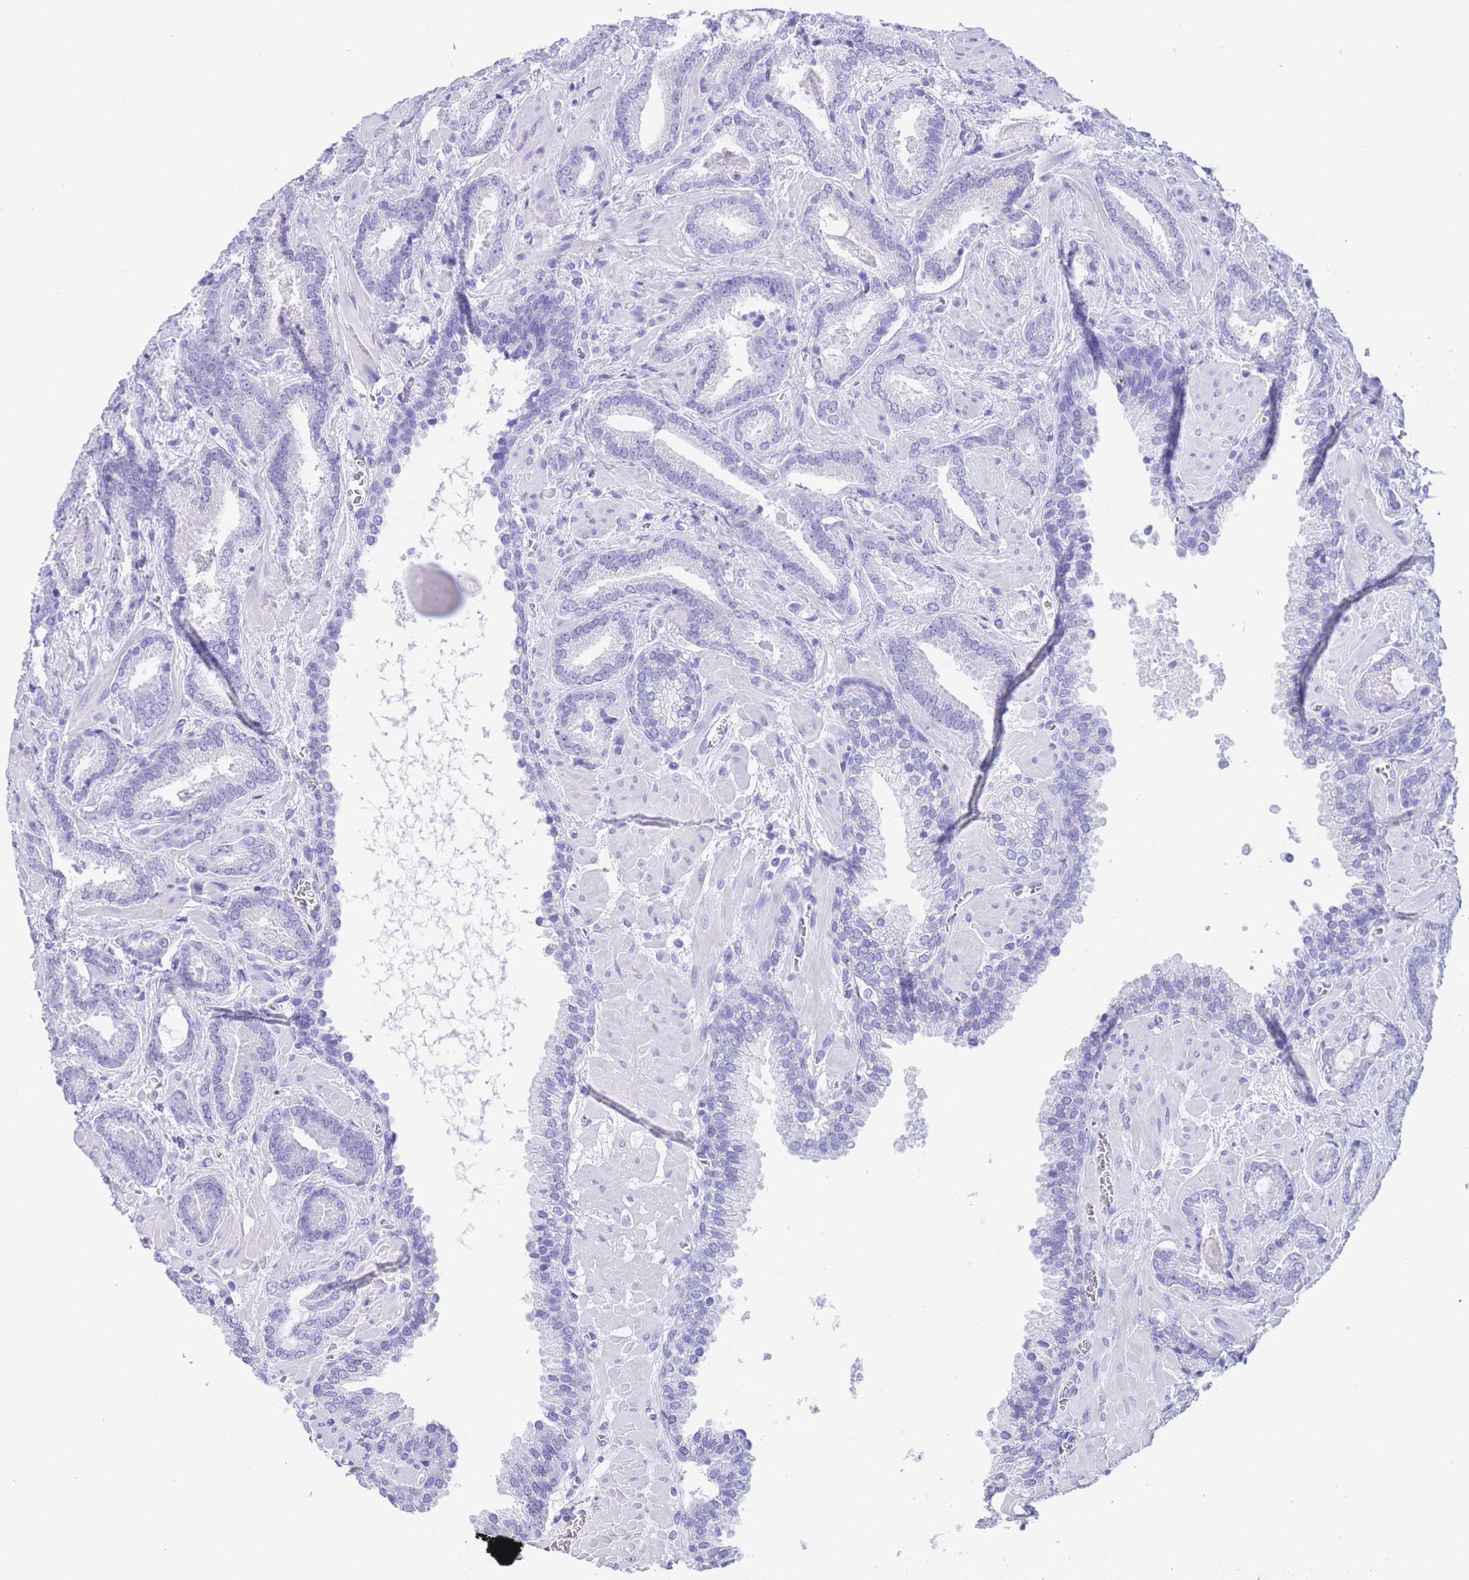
{"staining": {"intensity": "negative", "quantity": "none", "location": "none"}, "tissue": "prostate cancer", "cell_type": "Tumor cells", "image_type": "cancer", "snomed": [{"axis": "morphology", "description": "Adenocarcinoma, Low grade"}, {"axis": "topography", "description": "Prostate"}], "caption": "Immunohistochemical staining of human adenocarcinoma (low-grade) (prostate) displays no significant staining in tumor cells.", "gene": "SLCO1B3", "patient": {"sex": "male", "age": 62}}